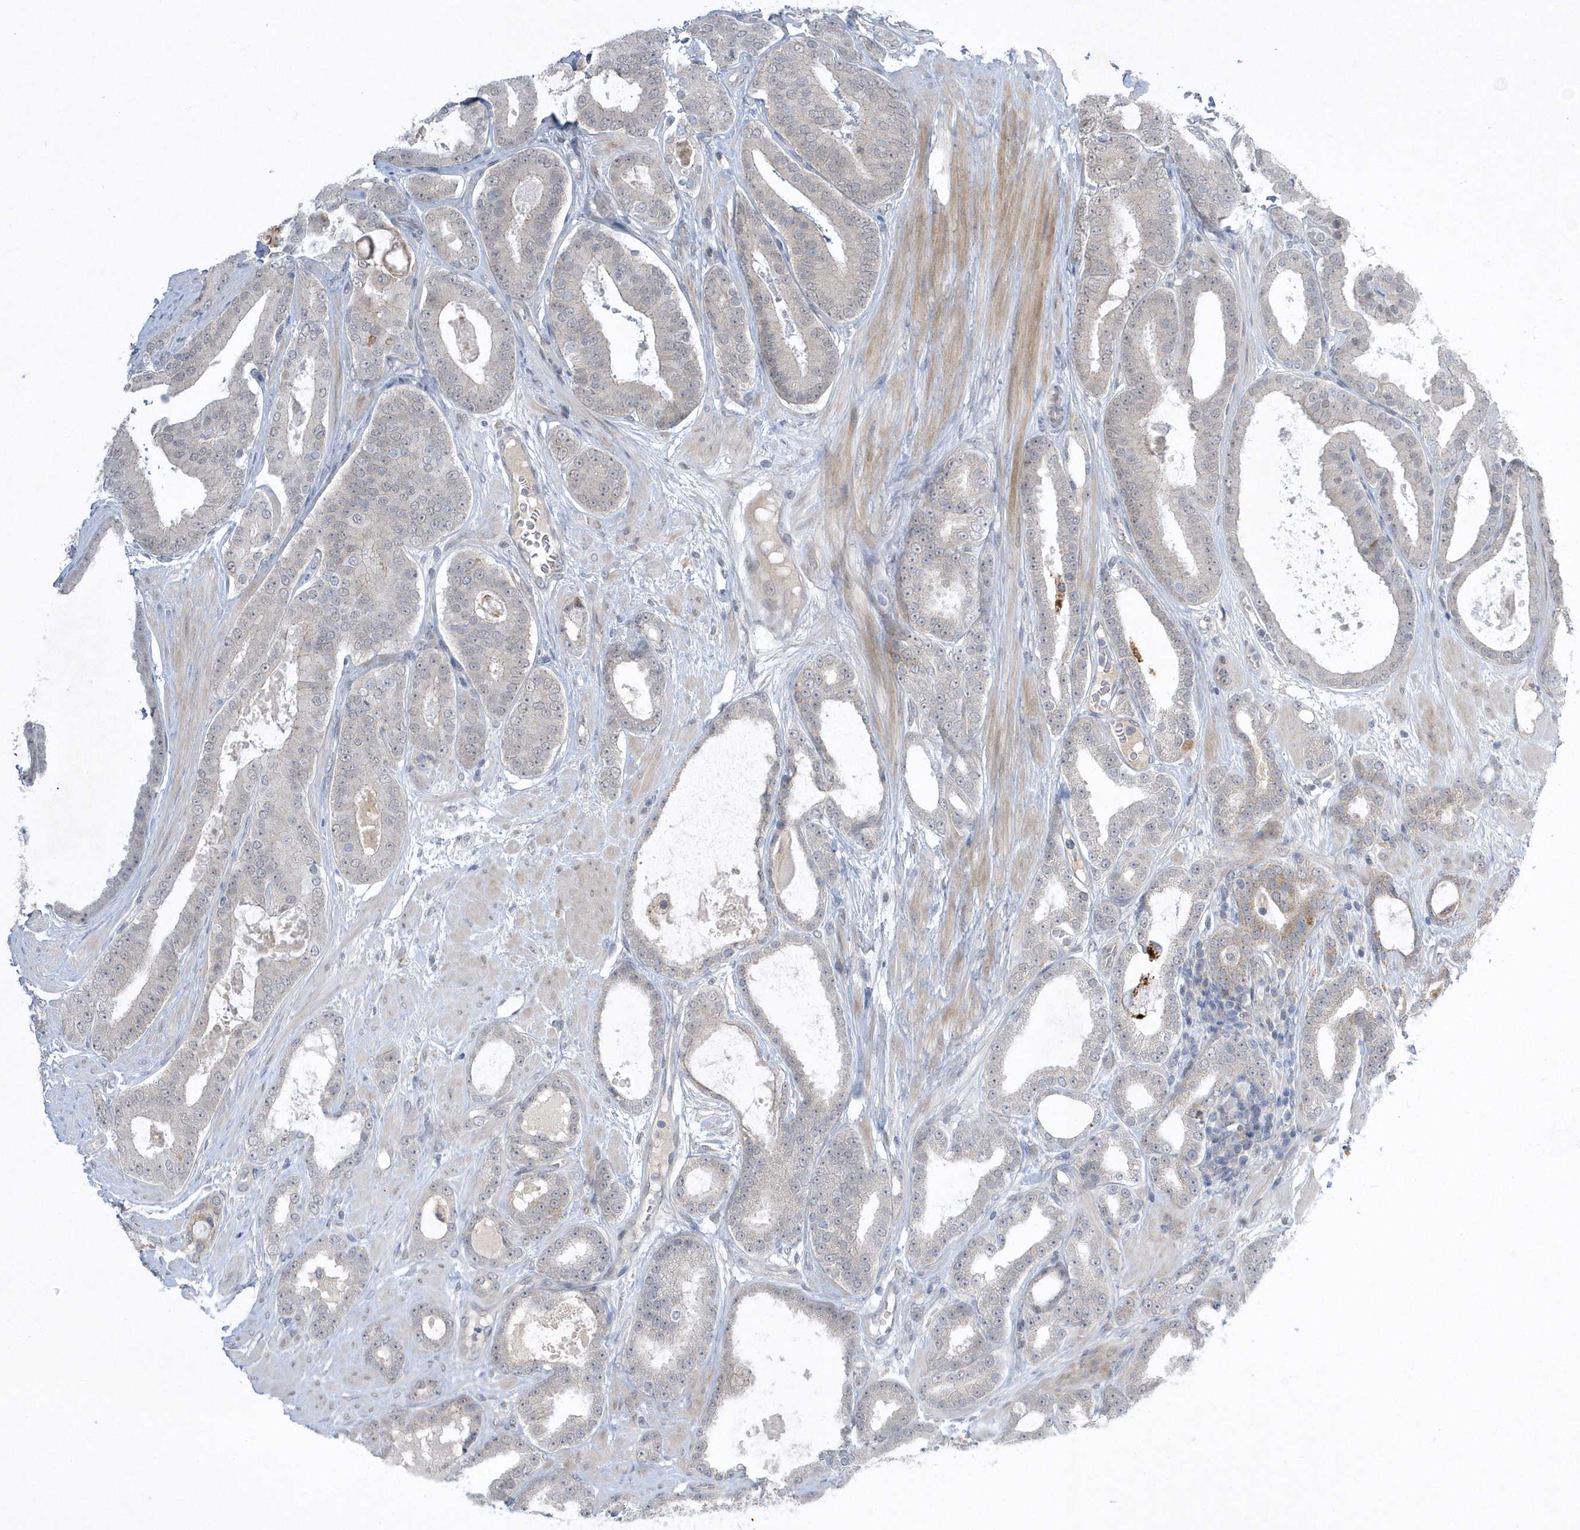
{"staining": {"intensity": "negative", "quantity": "none", "location": "none"}, "tissue": "prostate cancer", "cell_type": "Tumor cells", "image_type": "cancer", "snomed": [{"axis": "morphology", "description": "Adenocarcinoma, High grade"}, {"axis": "topography", "description": "Prostate"}], "caption": "IHC micrograph of neoplastic tissue: prostate cancer (adenocarcinoma (high-grade)) stained with DAB exhibits no significant protein expression in tumor cells.", "gene": "ZC3H12D", "patient": {"sex": "male", "age": 60}}